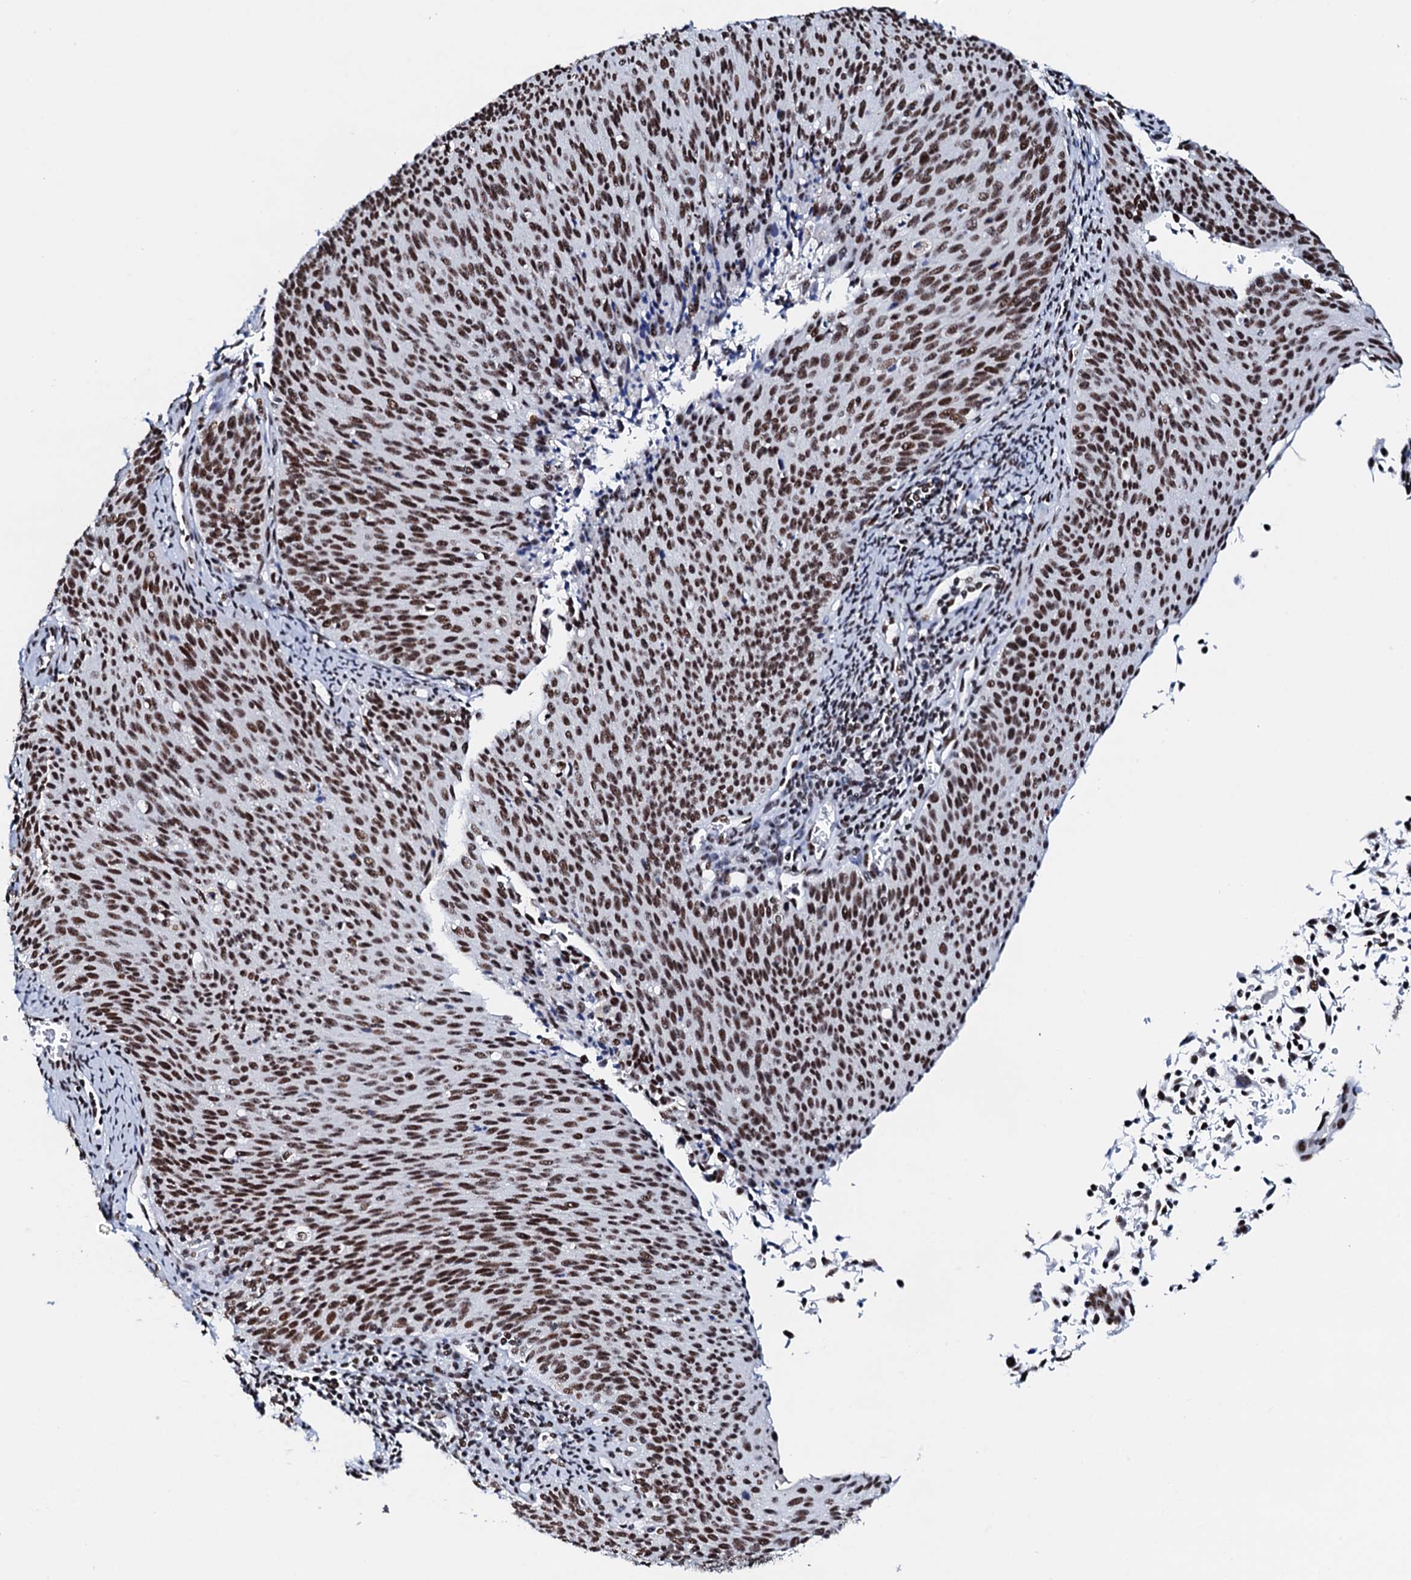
{"staining": {"intensity": "strong", "quantity": ">75%", "location": "nuclear"}, "tissue": "cervical cancer", "cell_type": "Tumor cells", "image_type": "cancer", "snomed": [{"axis": "morphology", "description": "Squamous cell carcinoma, NOS"}, {"axis": "topography", "description": "Cervix"}], "caption": "The photomicrograph displays a brown stain indicating the presence of a protein in the nuclear of tumor cells in cervical cancer.", "gene": "NKAPD1", "patient": {"sex": "female", "age": 55}}